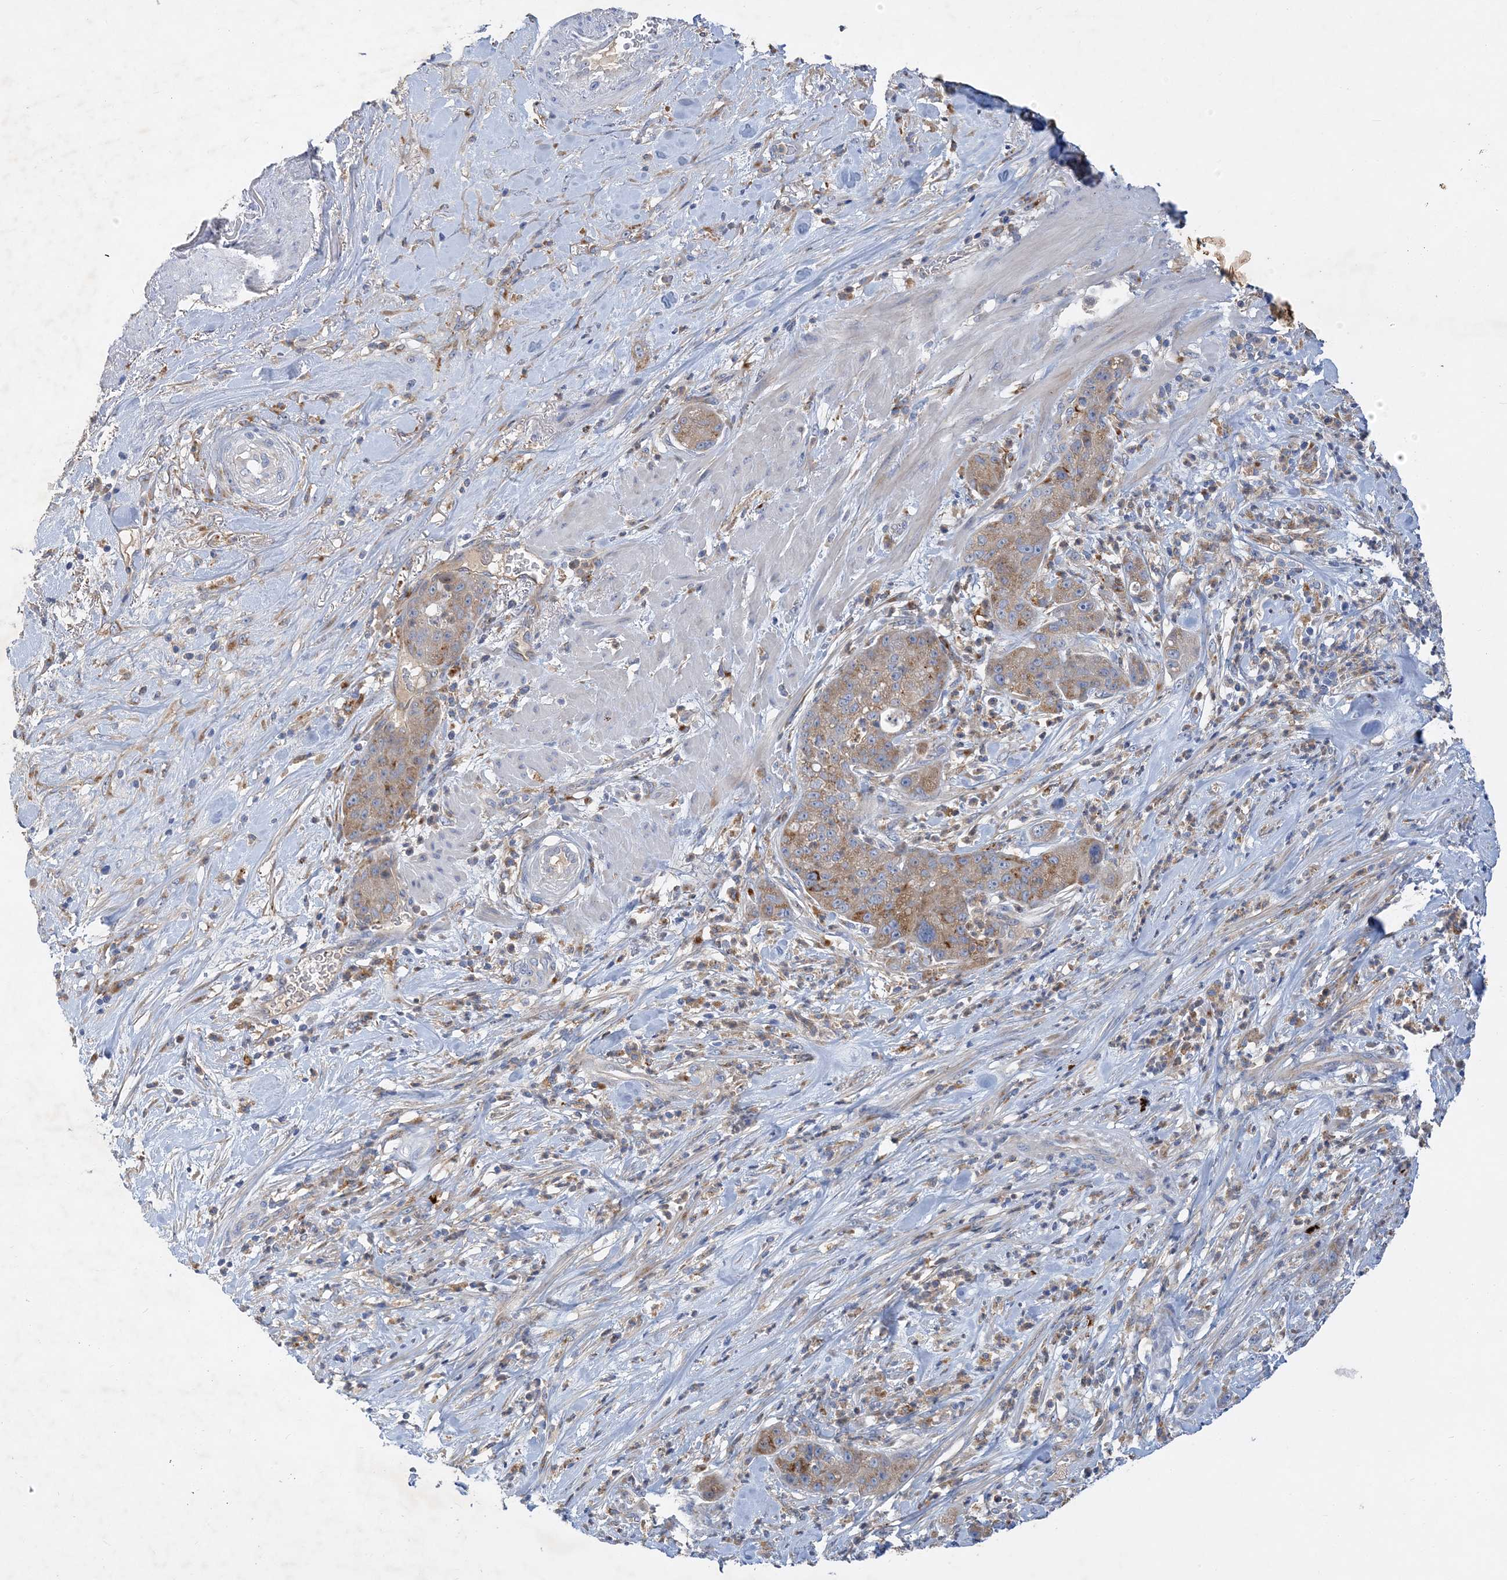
{"staining": {"intensity": "weak", "quantity": ">75%", "location": "cytoplasmic/membranous"}, "tissue": "pancreatic cancer", "cell_type": "Tumor cells", "image_type": "cancer", "snomed": [{"axis": "morphology", "description": "Adenocarcinoma, NOS"}, {"axis": "topography", "description": "Pancreas"}], "caption": "Immunohistochemical staining of human adenocarcinoma (pancreatic) demonstrates low levels of weak cytoplasmic/membranous staining in approximately >75% of tumor cells.", "gene": "GRINA", "patient": {"sex": "female", "age": 78}}